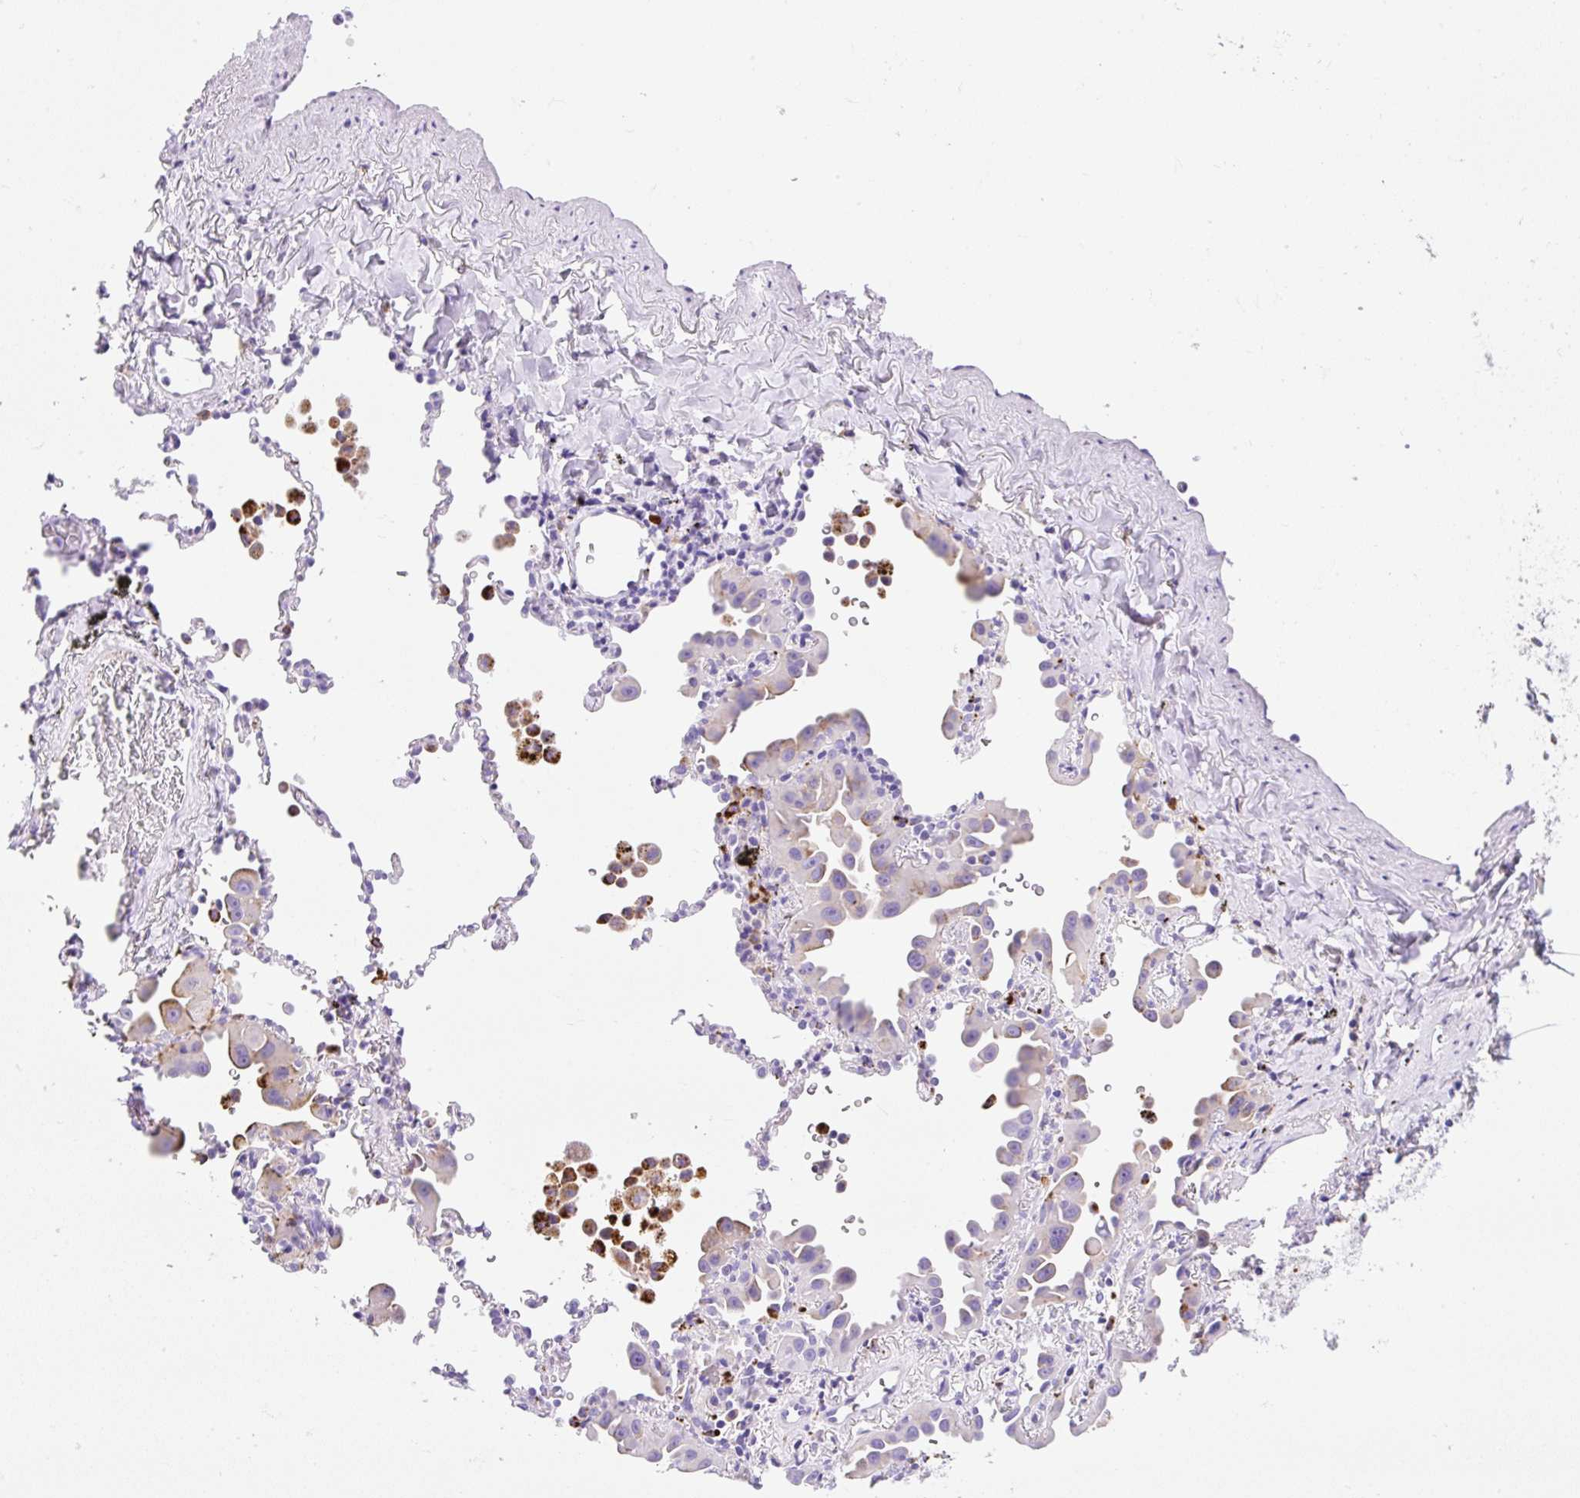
{"staining": {"intensity": "moderate", "quantity": "<25%", "location": "cytoplasmic/membranous"}, "tissue": "lung cancer", "cell_type": "Tumor cells", "image_type": "cancer", "snomed": [{"axis": "morphology", "description": "Adenocarcinoma, NOS"}, {"axis": "topography", "description": "Lung"}], "caption": "About <25% of tumor cells in human lung cancer exhibit moderate cytoplasmic/membranous protein staining as visualized by brown immunohistochemical staining.", "gene": "HEXB", "patient": {"sex": "male", "age": 68}}